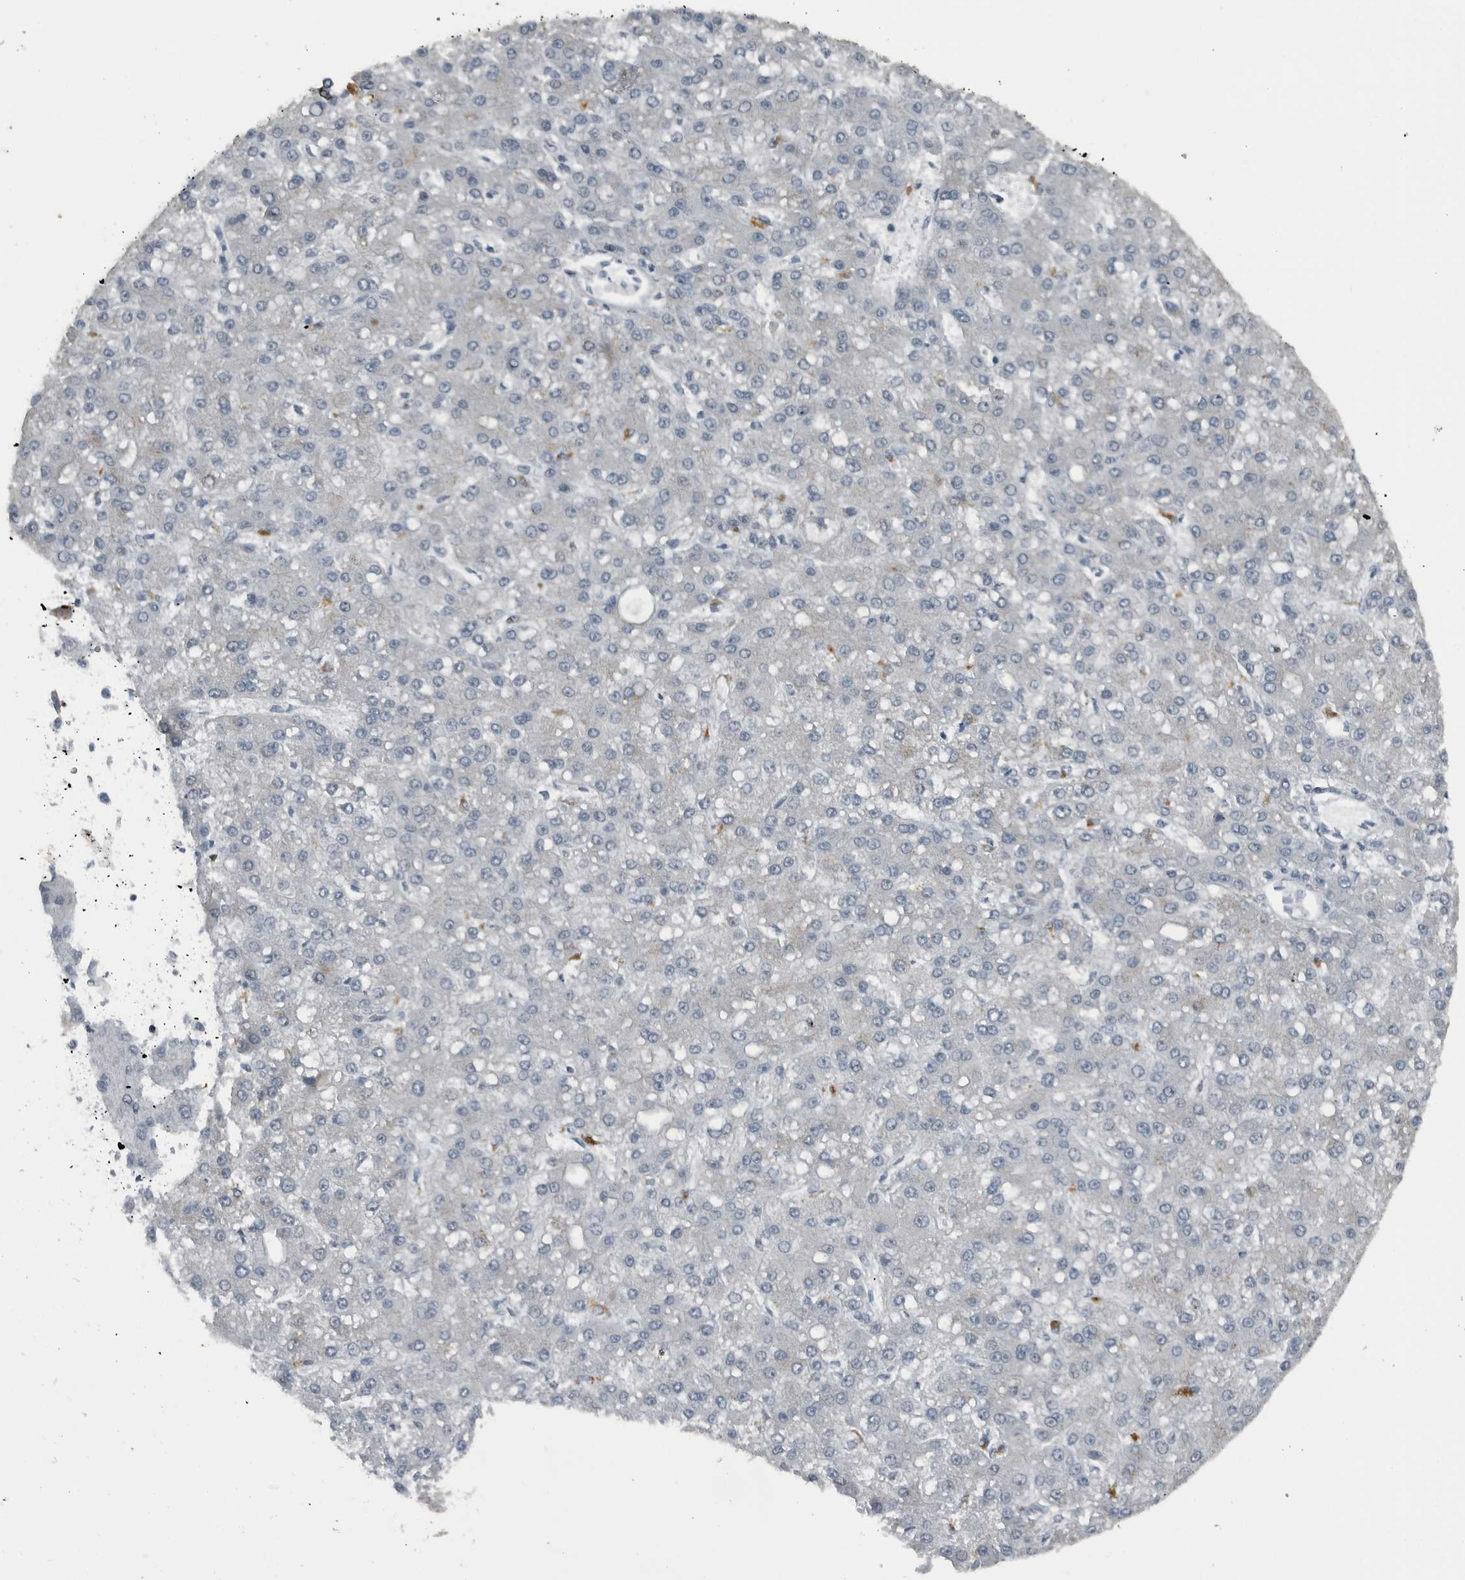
{"staining": {"intensity": "negative", "quantity": "none", "location": "none"}, "tissue": "liver cancer", "cell_type": "Tumor cells", "image_type": "cancer", "snomed": [{"axis": "morphology", "description": "Carcinoma, Hepatocellular, NOS"}, {"axis": "topography", "description": "Liver"}], "caption": "This is an immunohistochemistry (IHC) photomicrograph of human liver cancer. There is no expression in tumor cells.", "gene": "GAK", "patient": {"sex": "male", "age": 67}}